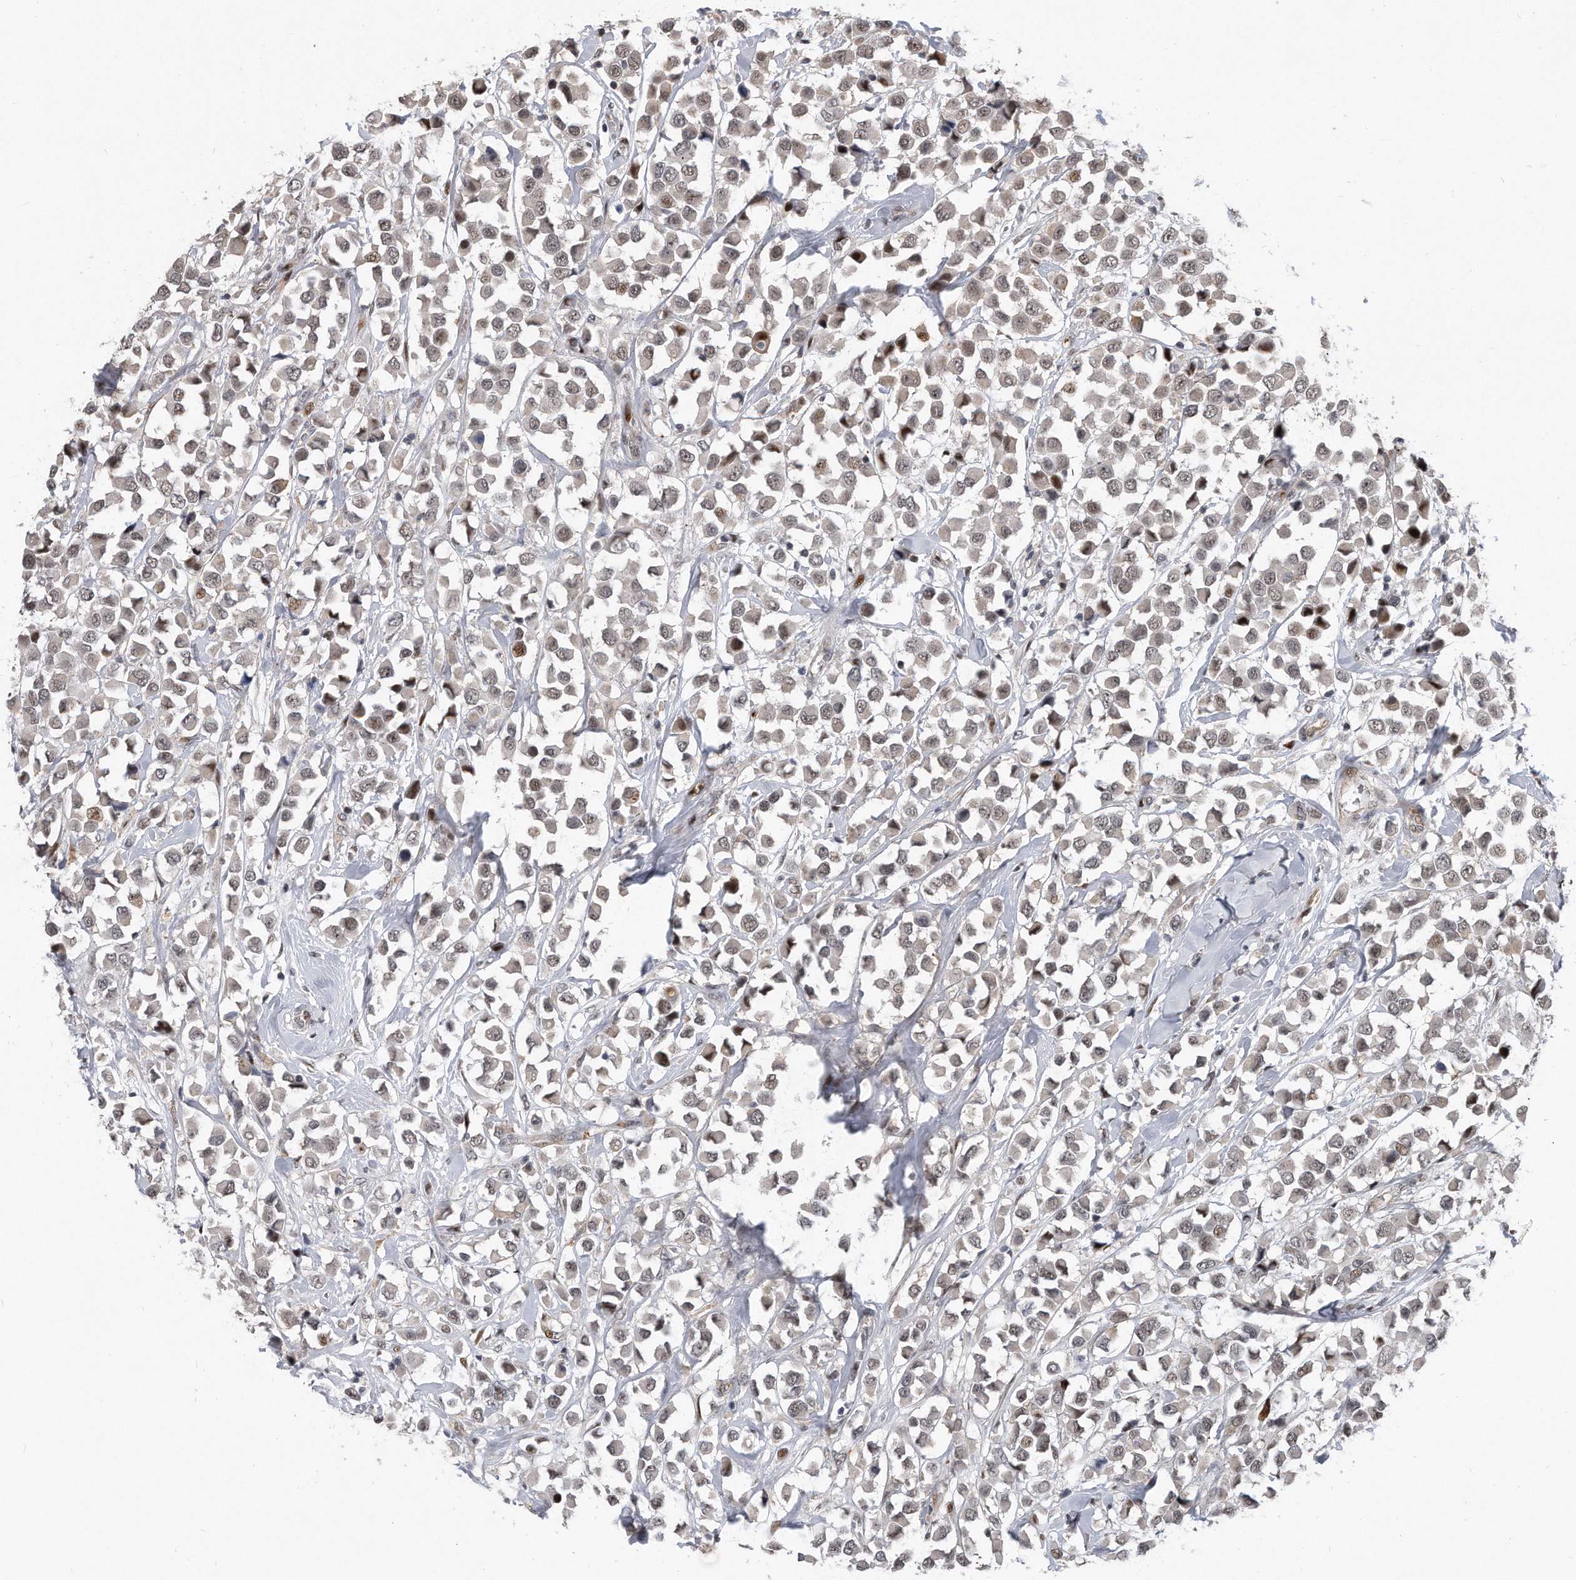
{"staining": {"intensity": "weak", "quantity": "25%-75%", "location": "nuclear"}, "tissue": "breast cancer", "cell_type": "Tumor cells", "image_type": "cancer", "snomed": [{"axis": "morphology", "description": "Duct carcinoma"}, {"axis": "topography", "description": "Breast"}], "caption": "Infiltrating ductal carcinoma (breast) was stained to show a protein in brown. There is low levels of weak nuclear positivity in approximately 25%-75% of tumor cells.", "gene": "PGBD2", "patient": {"sex": "female", "age": 61}}